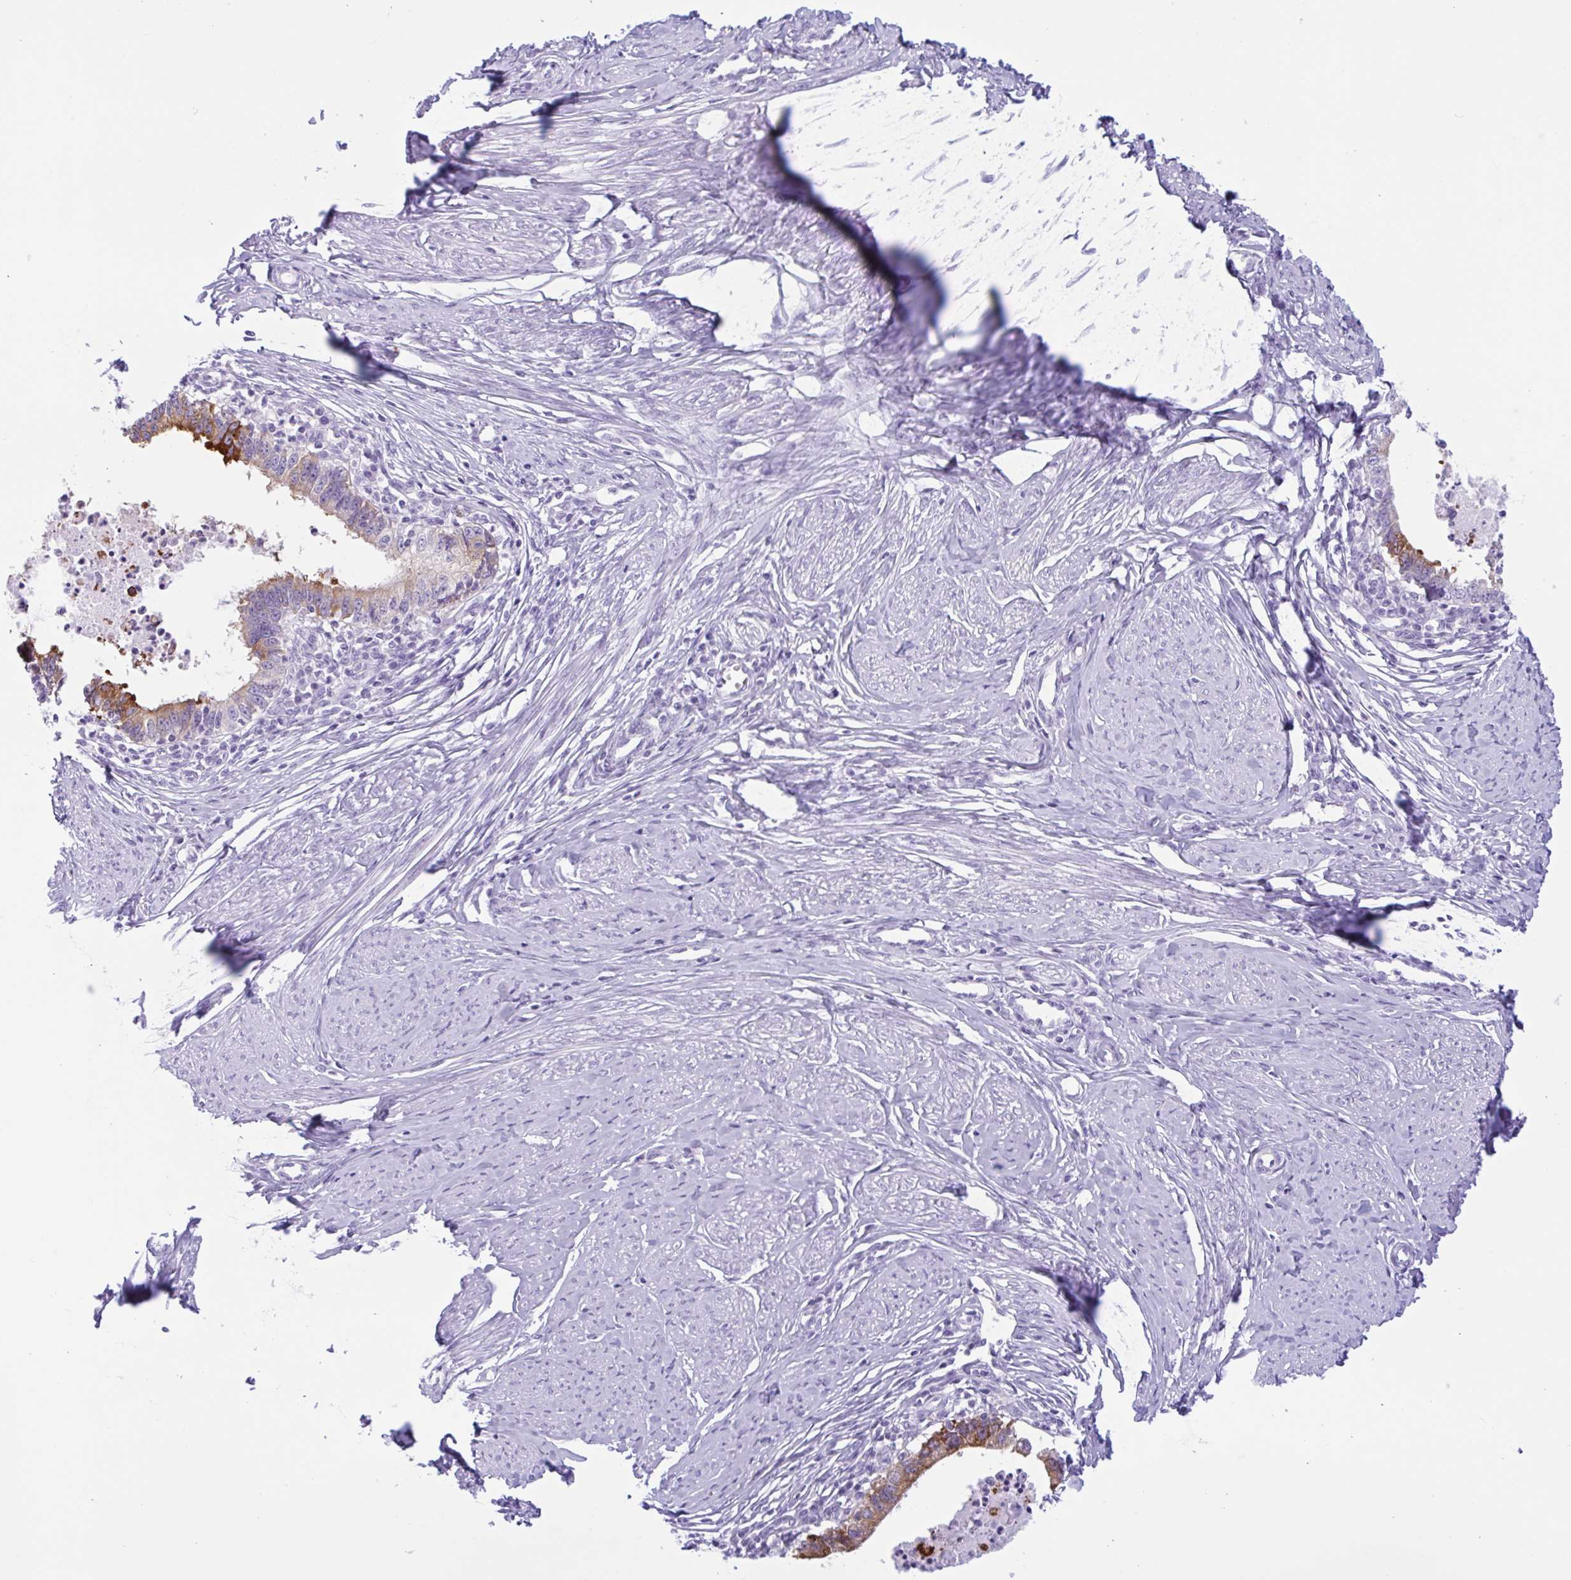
{"staining": {"intensity": "strong", "quantity": "<25%", "location": "cytoplasmic/membranous"}, "tissue": "cervical cancer", "cell_type": "Tumor cells", "image_type": "cancer", "snomed": [{"axis": "morphology", "description": "Adenocarcinoma, NOS"}, {"axis": "topography", "description": "Cervix"}], "caption": "There is medium levels of strong cytoplasmic/membranous positivity in tumor cells of cervical cancer (adenocarcinoma), as demonstrated by immunohistochemical staining (brown color).", "gene": "CTSE", "patient": {"sex": "female", "age": 36}}